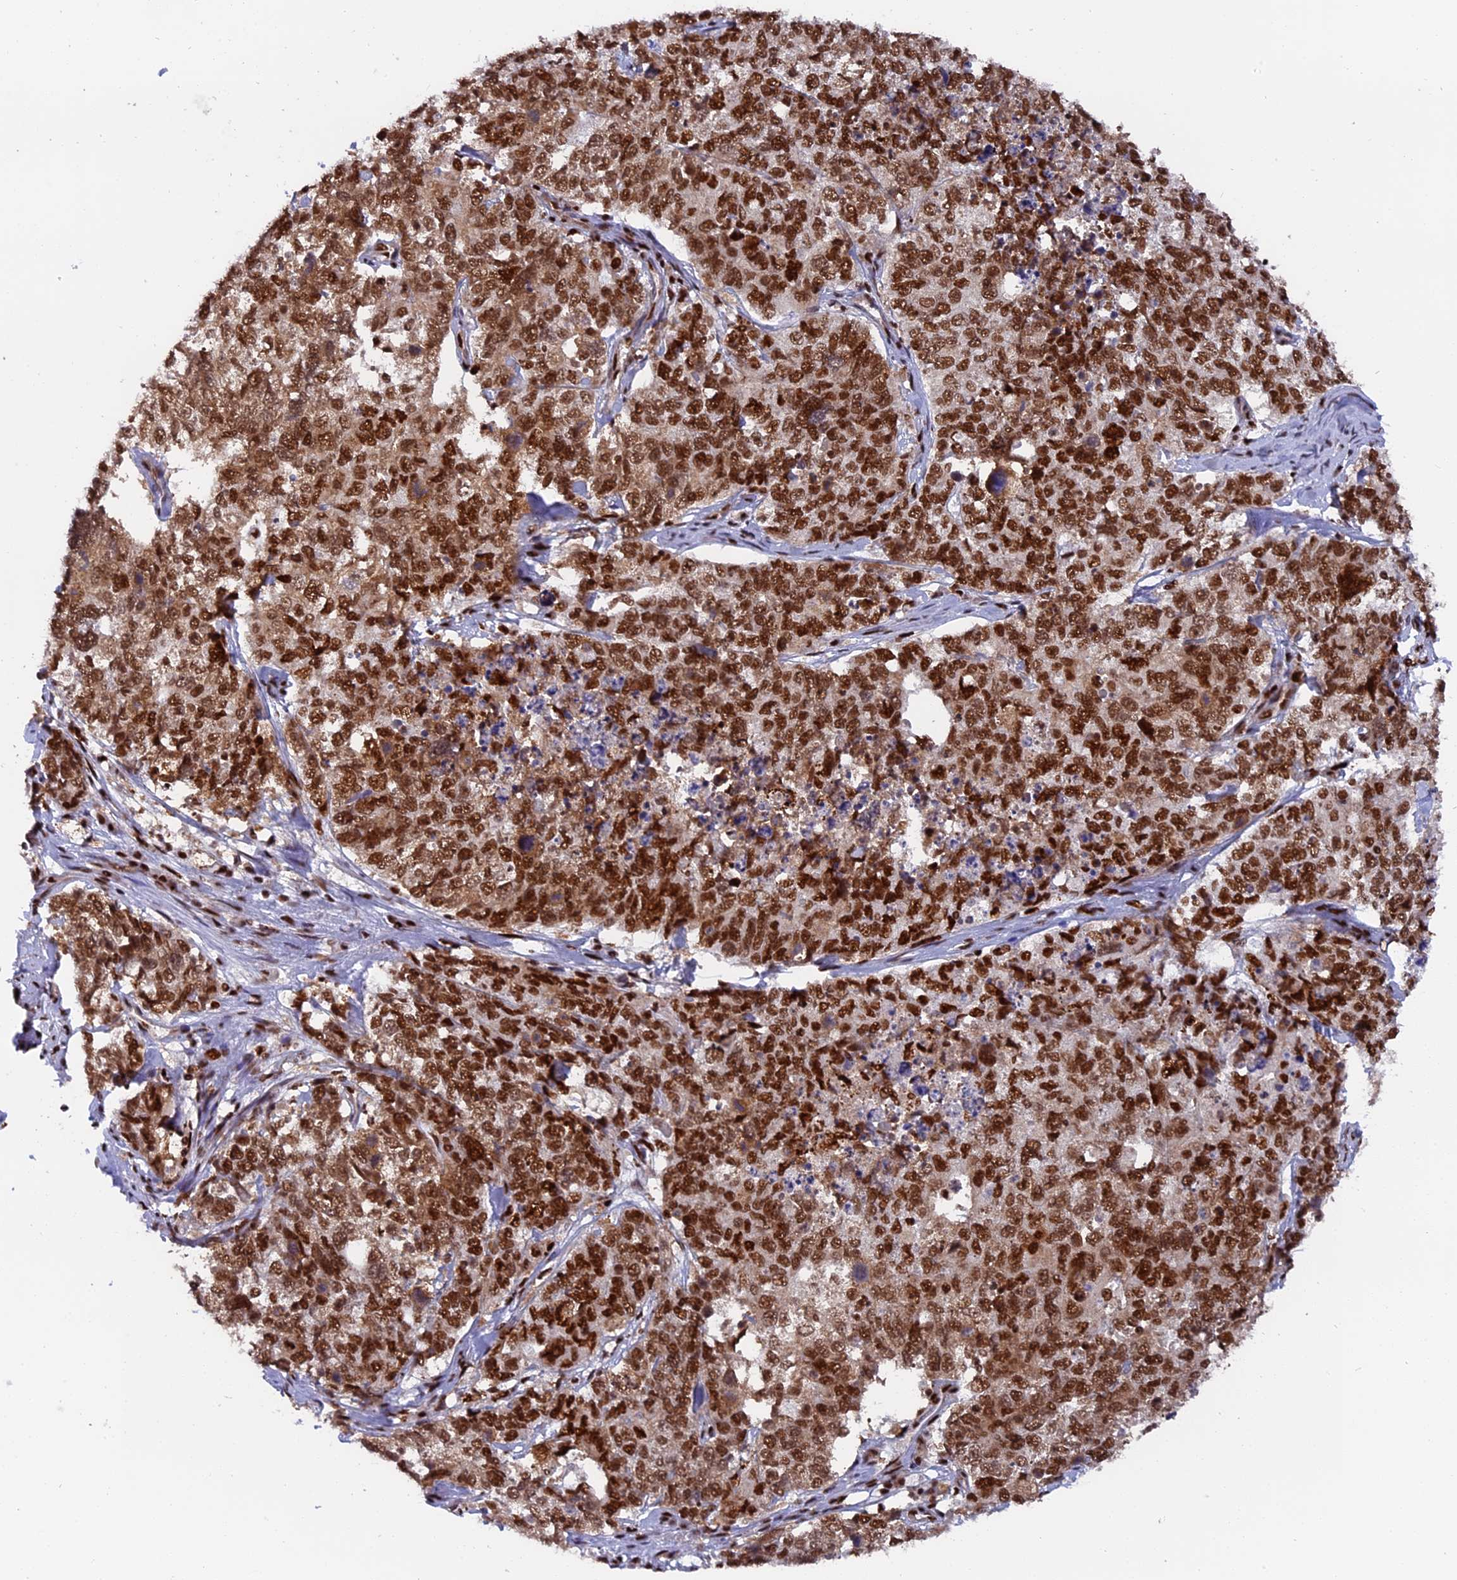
{"staining": {"intensity": "strong", "quantity": ">75%", "location": "nuclear"}, "tissue": "cervical cancer", "cell_type": "Tumor cells", "image_type": "cancer", "snomed": [{"axis": "morphology", "description": "Squamous cell carcinoma, NOS"}, {"axis": "topography", "description": "Cervix"}], "caption": "There is high levels of strong nuclear expression in tumor cells of cervical cancer (squamous cell carcinoma), as demonstrated by immunohistochemical staining (brown color).", "gene": "RAMAC", "patient": {"sex": "female", "age": 63}}